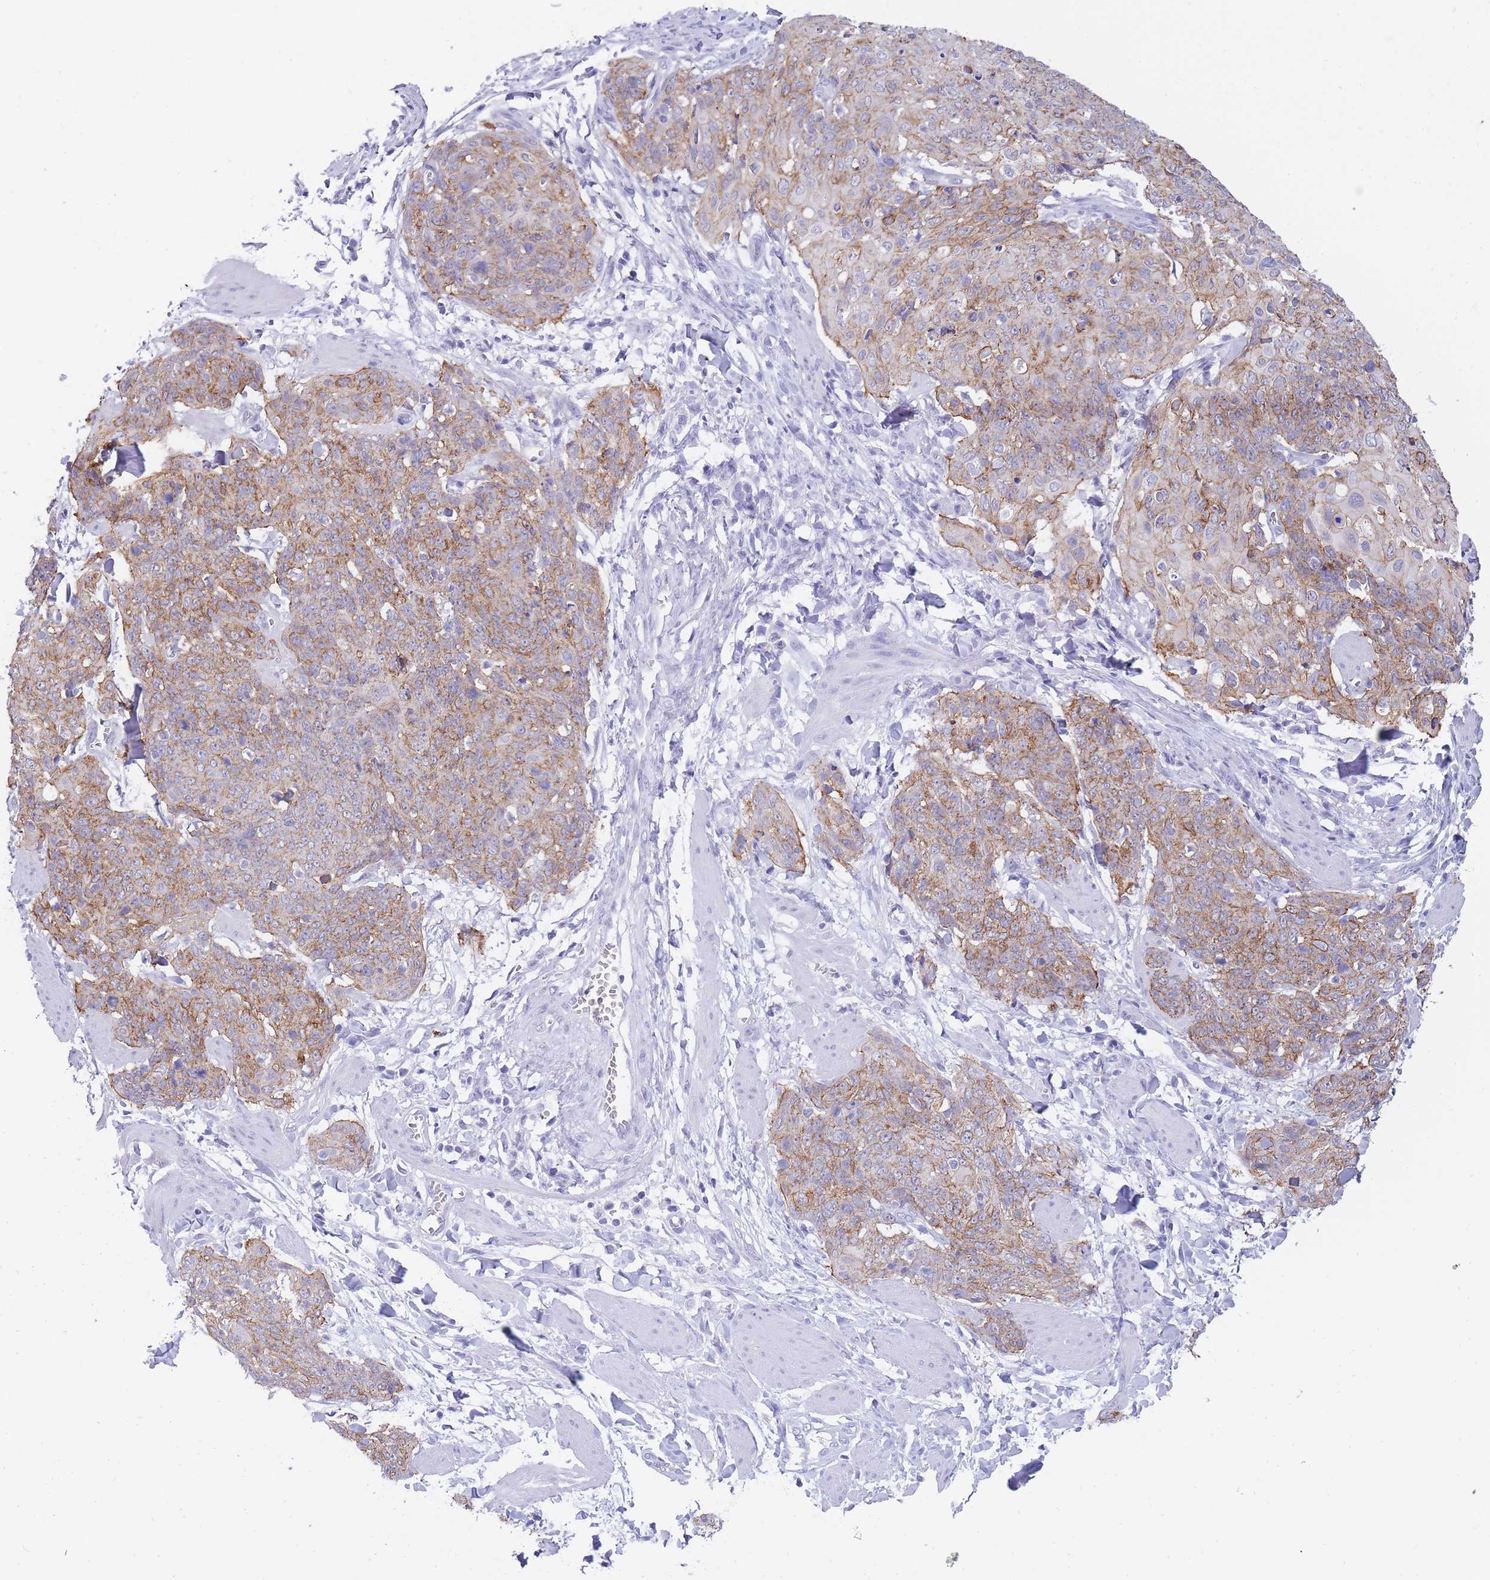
{"staining": {"intensity": "strong", "quantity": "25%-75%", "location": "cytoplasmic/membranous"}, "tissue": "skin cancer", "cell_type": "Tumor cells", "image_type": "cancer", "snomed": [{"axis": "morphology", "description": "Squamous cell carcinoma, NOS"}, {"axis": "topography", "description": "Skin"}, {"axis": "topography", "description": "Vulva"}], "caption": "Strong cytoplasmic/membranous protein positivity is seen in approximately 25%-75% of tumor cells in squamous cell carcinoma (skin).", "gene": "FRAT2", "patient": {"sex": "female", "age": 85}}